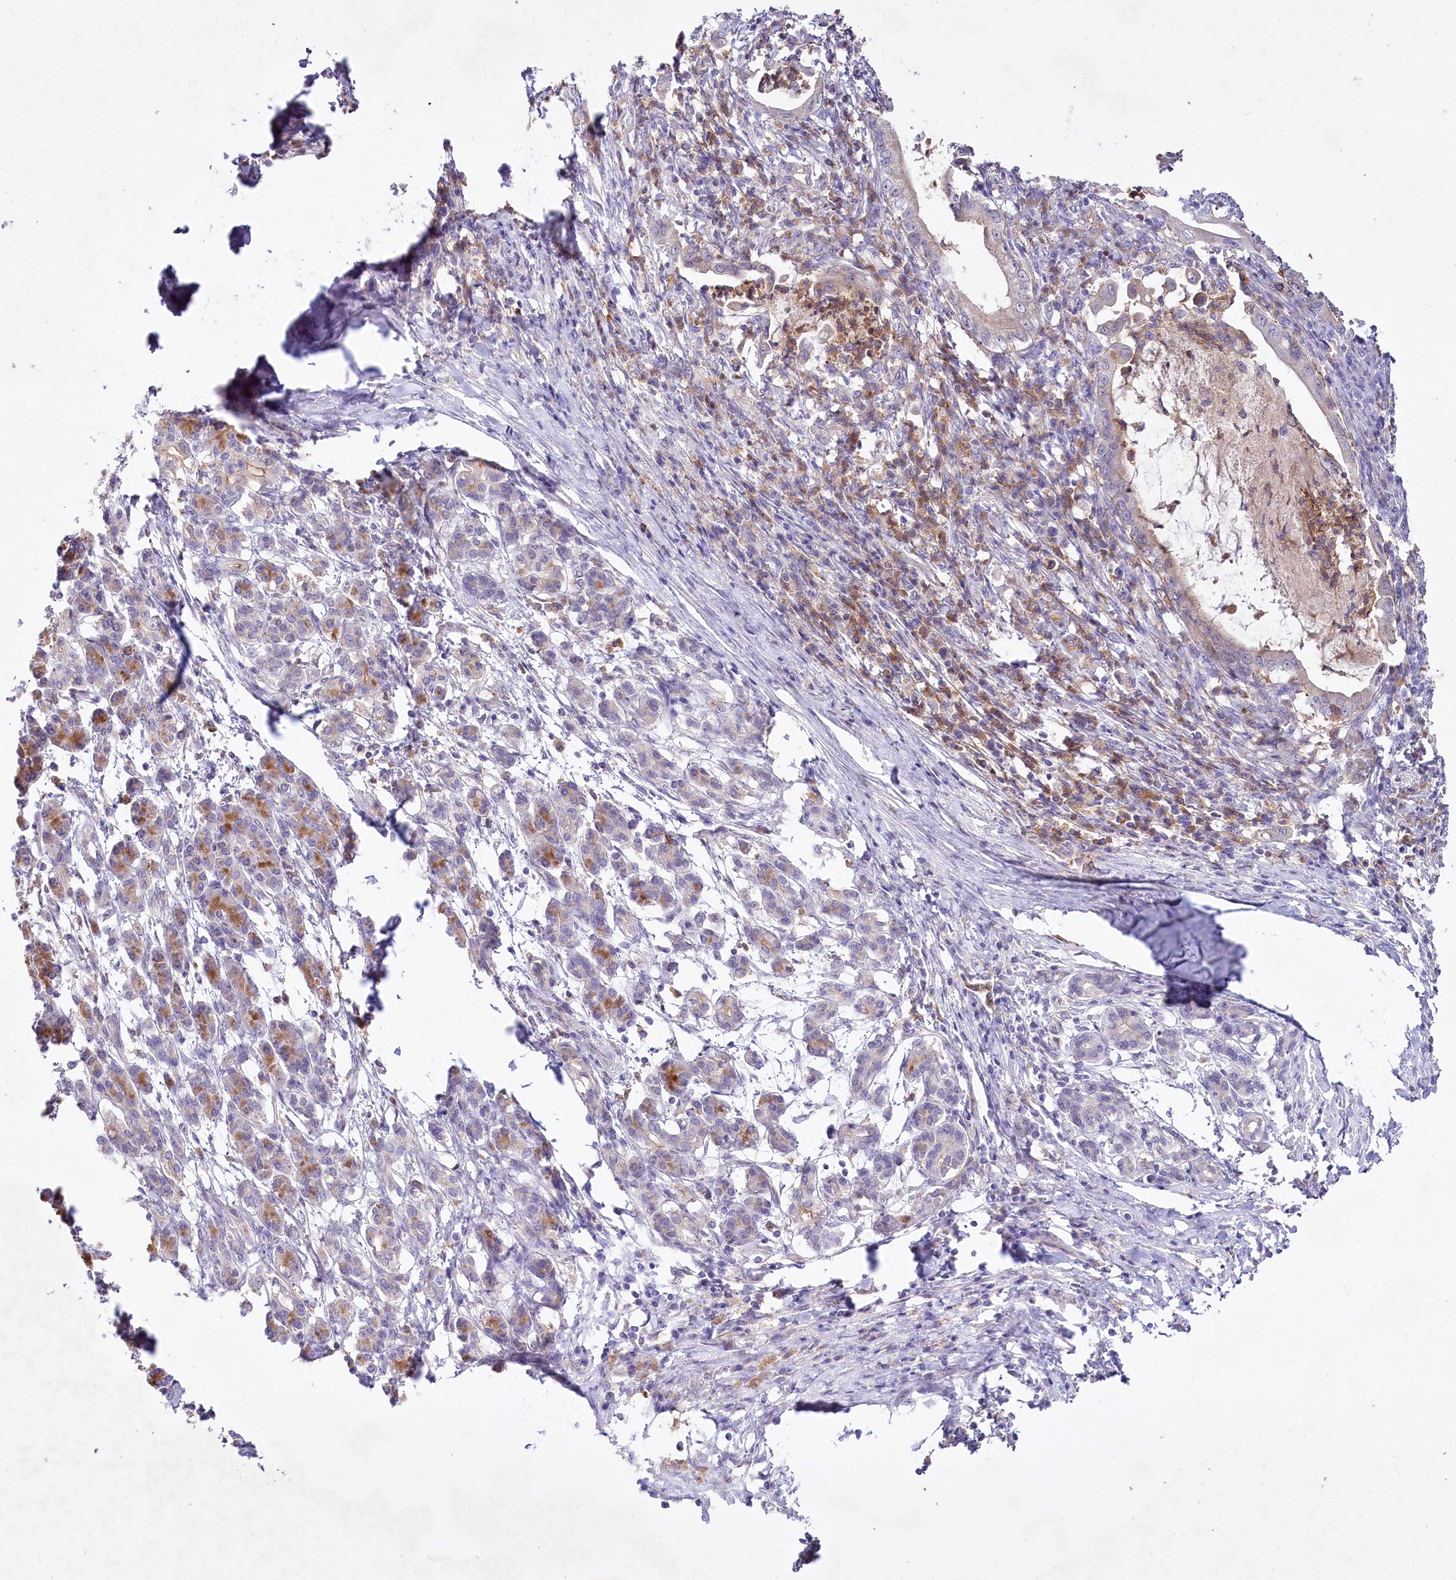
{"staining": {"intensity": "moderate", "quantity": "<25%", "location": "cytoplasmic/membranous"}, "tissue": "pancreatic cancer", "cell_type": "Tumor cells", "image_type": "cancer", "snomed": [{"axis": "morphology", "description": "Adenocarcinoma, NOS"}, {"axis": "topography", "description": "Pancreas"}], "caption": "Immunohistochemical staining of pancreatic cancer (adenocarcinoma) shows low levels of moderate cytoplasmic/membranous positivity in about <25% of tumor cells.", "gene": "ALDH3B1", "patient": {"sex": "female", "age": 55}}